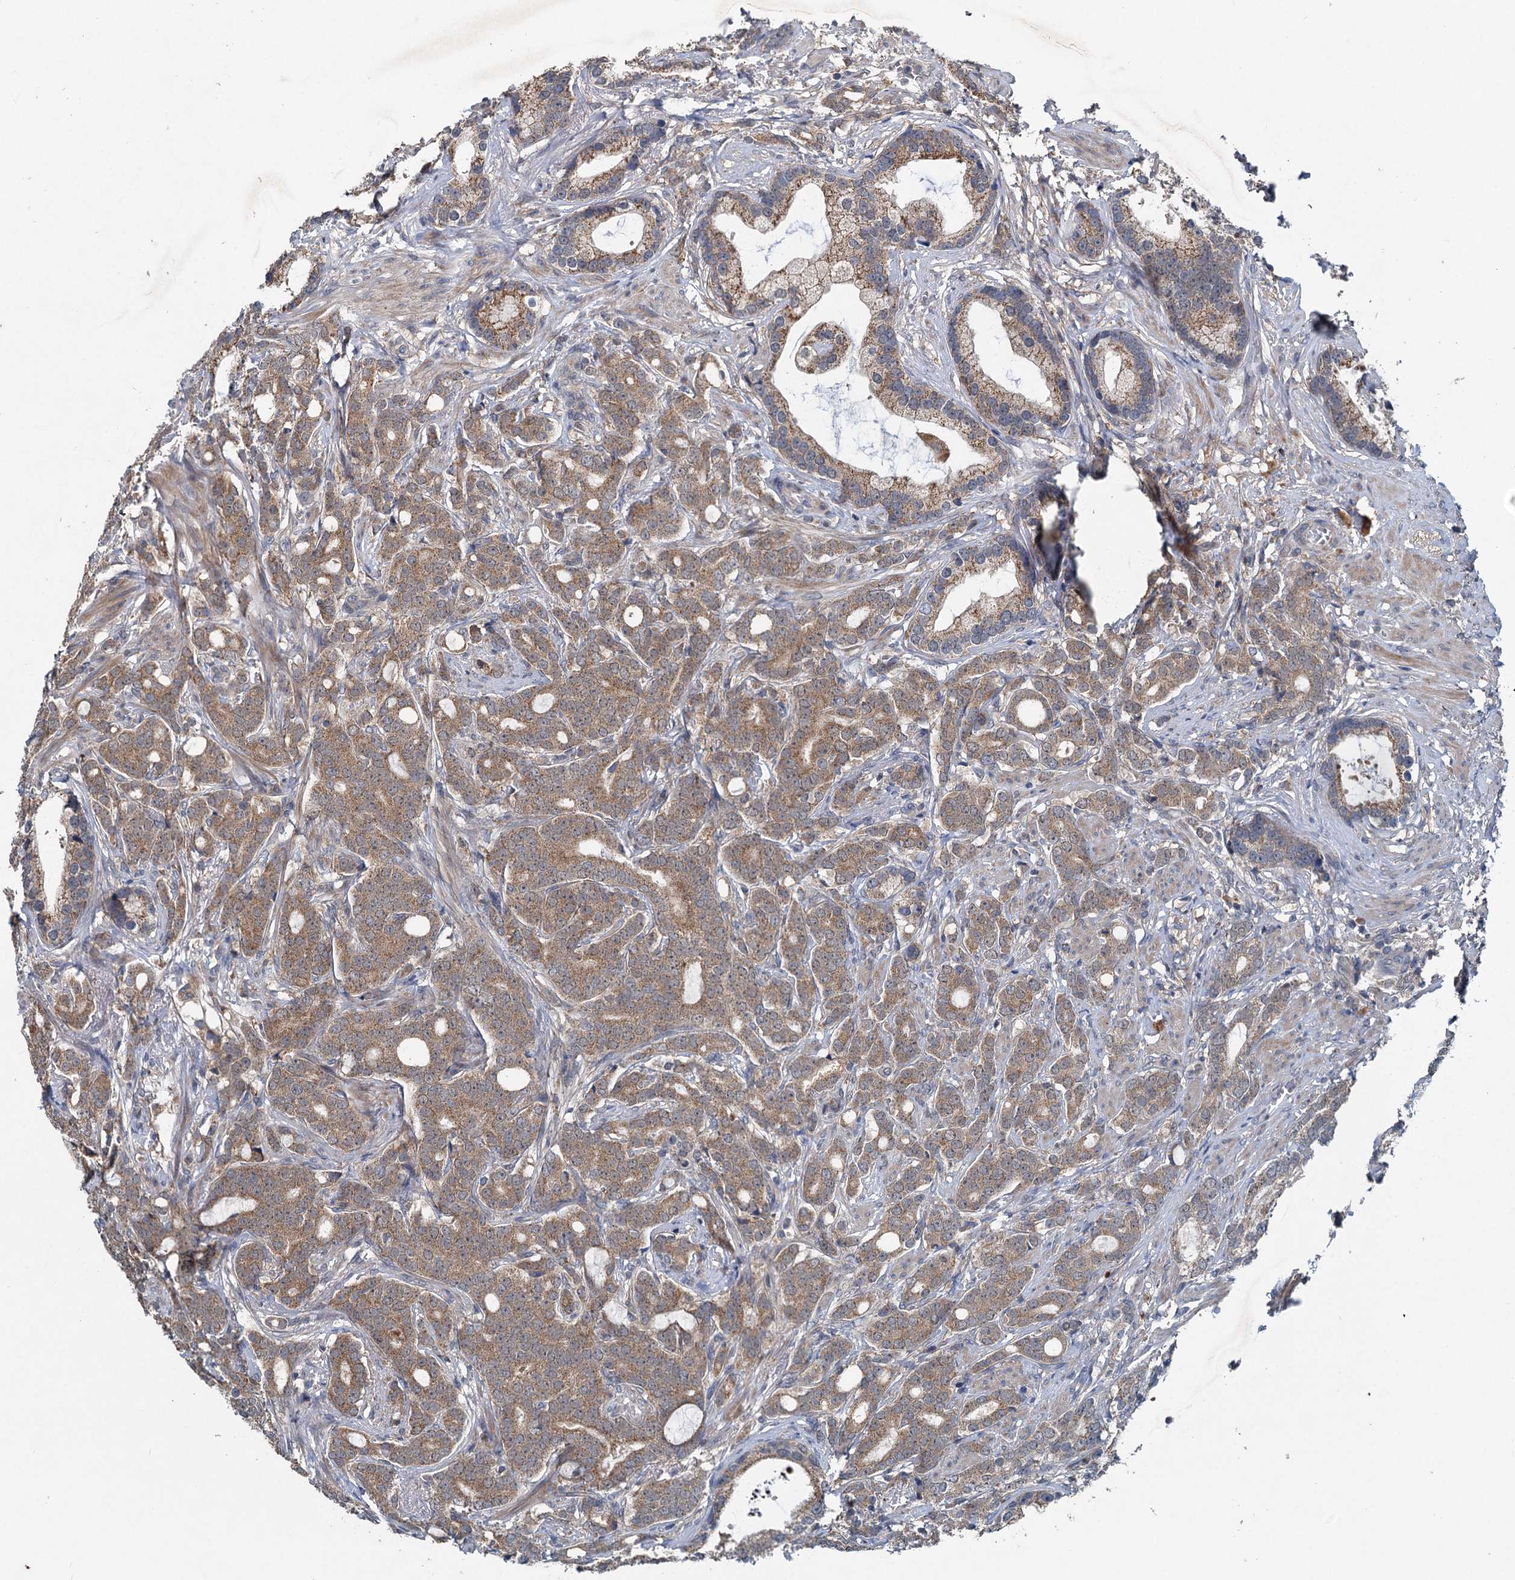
{"staining": {"intensity": "moderate", "quantity": ">75%", "location": "cytoplasmic/membranous"}, "tissue": "prostate cancer", "cell_type": "Tumor cells", "image_type": "cancer", "snomed": [{"axis": "morphology", "description": "Adenocarcinoma, Low grade"}, {"axis": "topography", "description": "Prostate"}], "caption": "The histopathology image shows immunohistochemical staining of prostate cancer (low-grade adenocarcinoma). There is moderate cytoplasmic/membranous expression is identified in approximately >75% of tumor cells.", "gene": "OTUB1", "patient": {"sex": "male", "age": 71}}